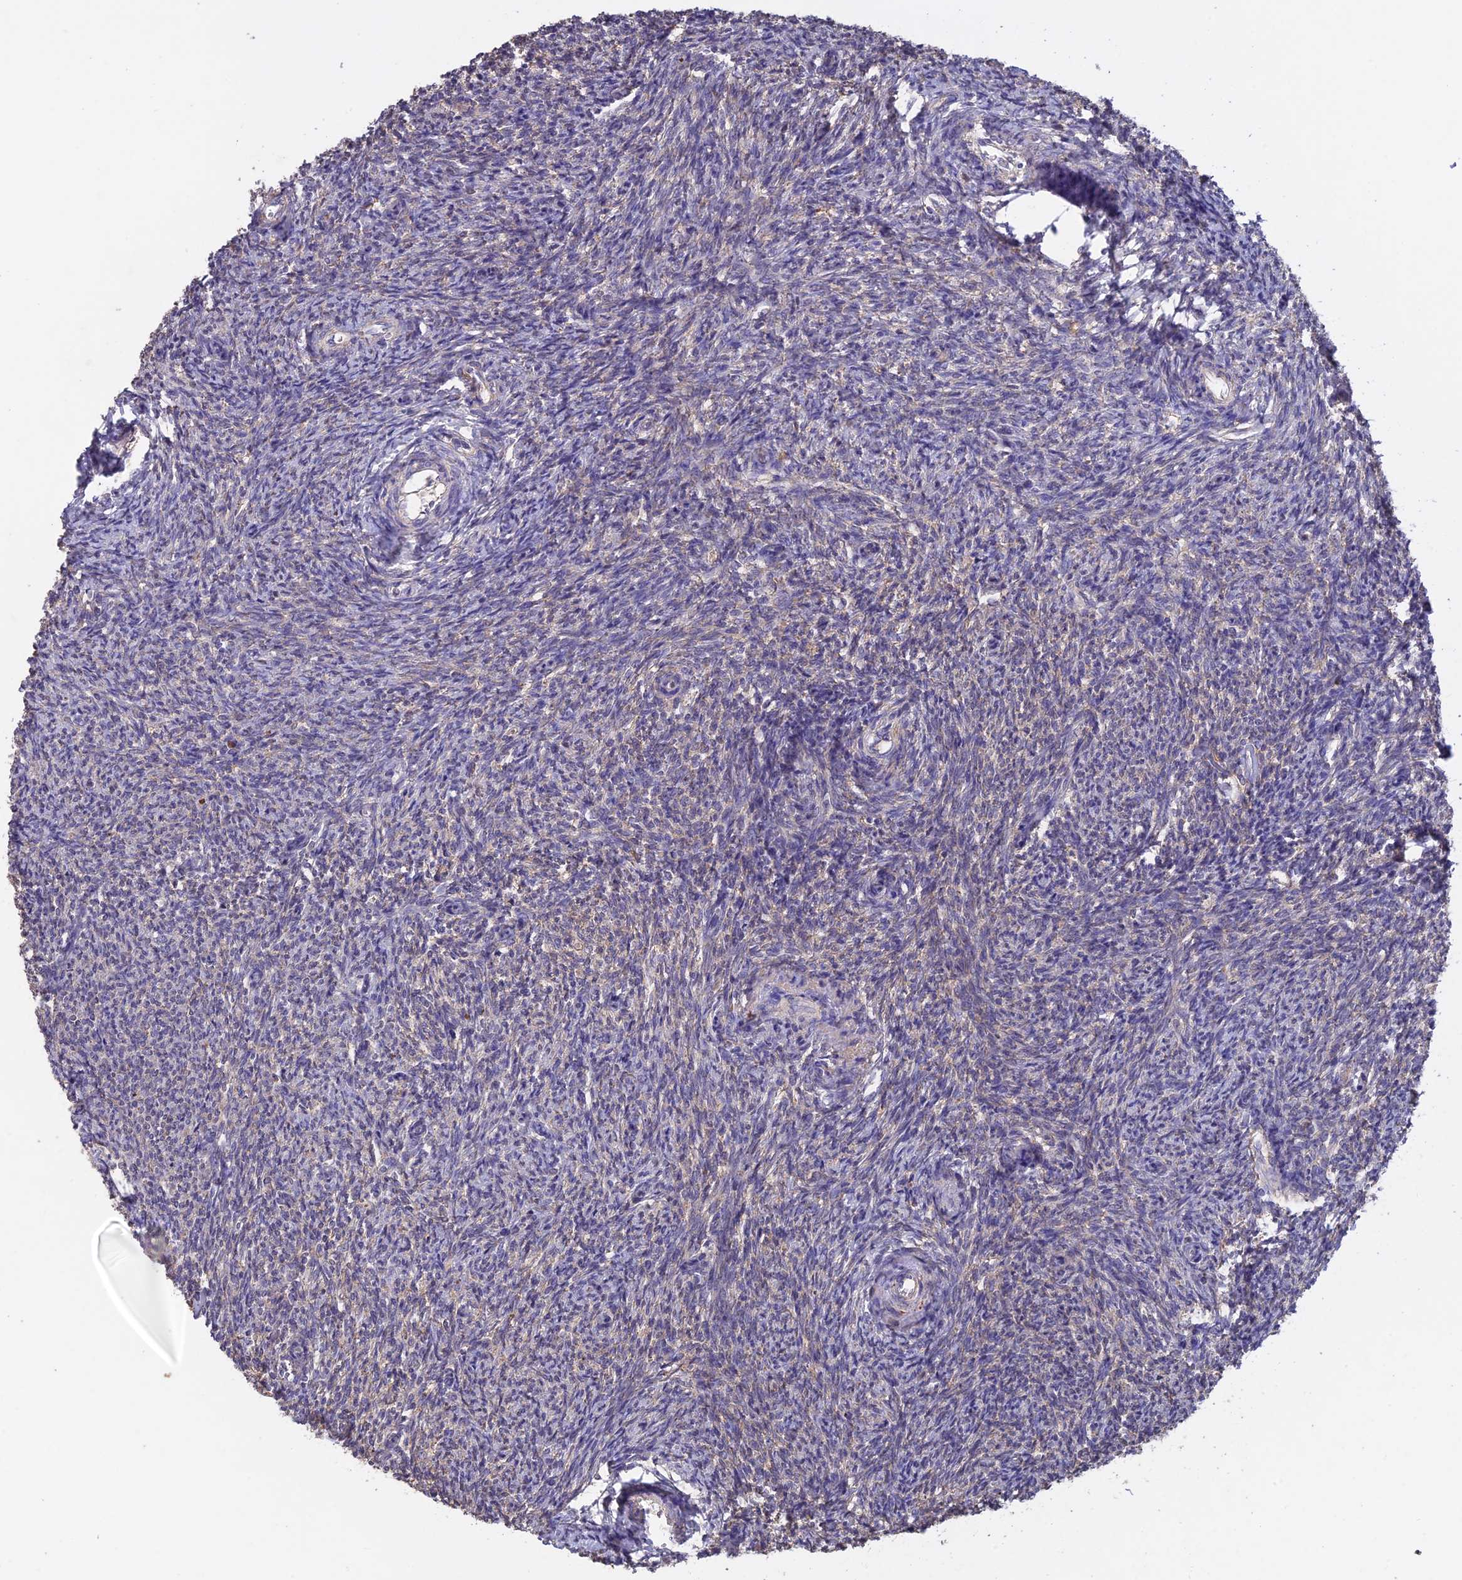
{"staining": {"intensity": "negative", "quantity": "none", "location": "none"}, "tissue": "ovary", "cell_type": "Follicle cells", "image_type": "normal", "snomed": [{"axis": "morphology", "description": "Normal tissue, NOS"}, {"axis": "topography", "description": "Ovary"}], "caption": "Immunohistochemistry (IHC) of benign human ovary reveals no expression in follicle cells.", "gene": "SLC39A13", "patient": {"sex": "female", "age": 44}}